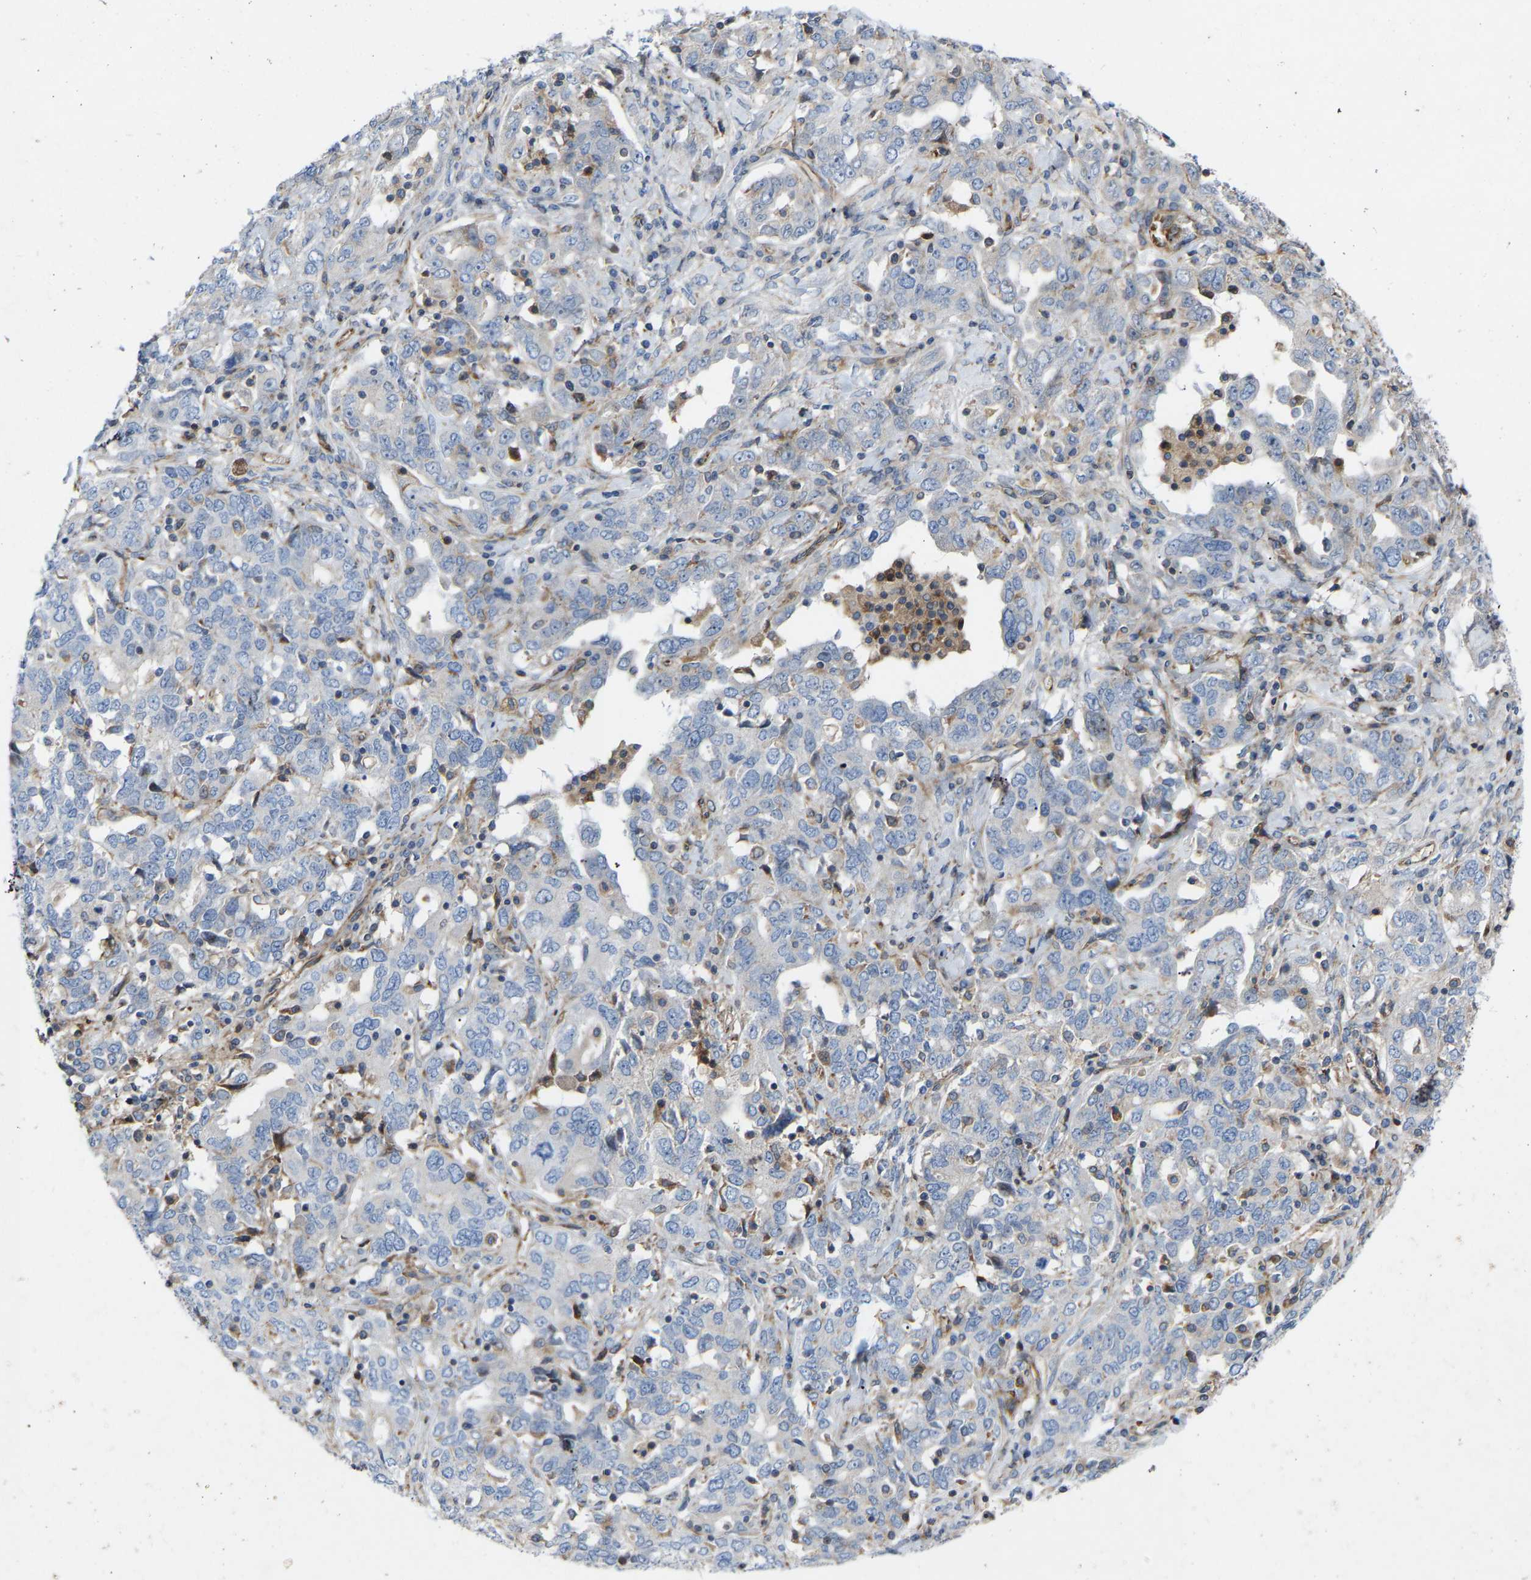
{"staining": {"intensity": "negative", "quantity": "none", "location": "none"}, "tissue": "ovarian cancer", "cell_type": "Tumor cells", "image_type": "cancer", "snomed": [{"axis": "morphology", "description": "Carcinoma, endometroid"}, {"axis": "topography", "description": "Ovary"}], "caption": "Tumor cells are negative for protein expression in human endometroid carcinoma (ovarian).", "gene": "TOR1B", "patient": {"sex": "female", "age": 62}}